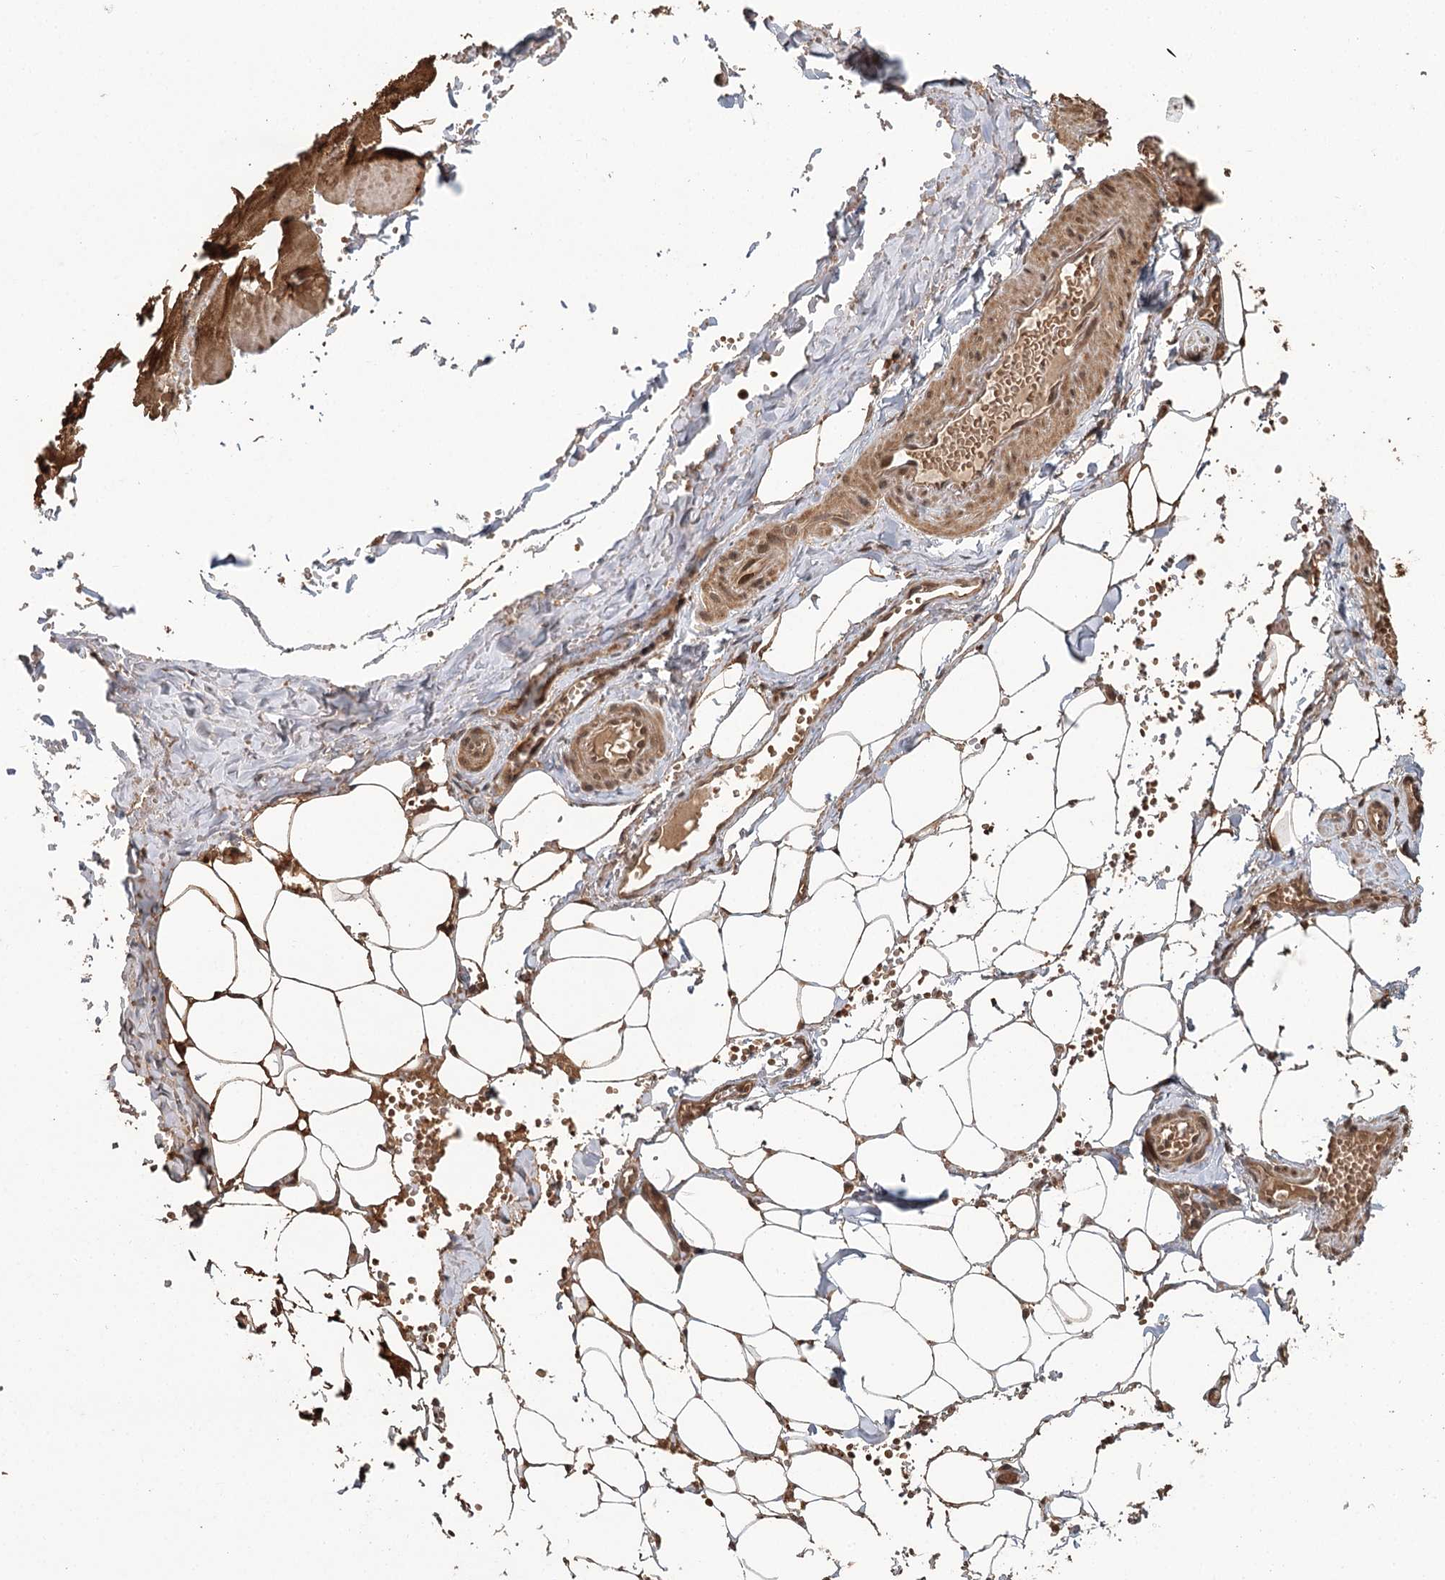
{"staining": {"intensity": "moderate", "quantity": ">75%", "location": "cytoplasmic/membranous,nuclear"}, "tissue": "adipose tissue", "cell_type": "Adipocytes", "image_type": "normal", "snomed": [{"axis": "morphology", "description": "Normal tissue, NOS"}, {"axis": "topography", "description": "Skeletal muscle"}, {"axis": "topography", "description": "Peripheral nerve tissue"}], "caption": "Adipocytes demonstrate medium levels of moderate cytoplasmic/membranous,nuclear positivity in about >75% of cells in normal human adipose tissue. (DAB = brown stain, brightfield microscopy at high magnification).", "gene": "N6AMT1", "patient": {"sex": "female", "age": 55}}